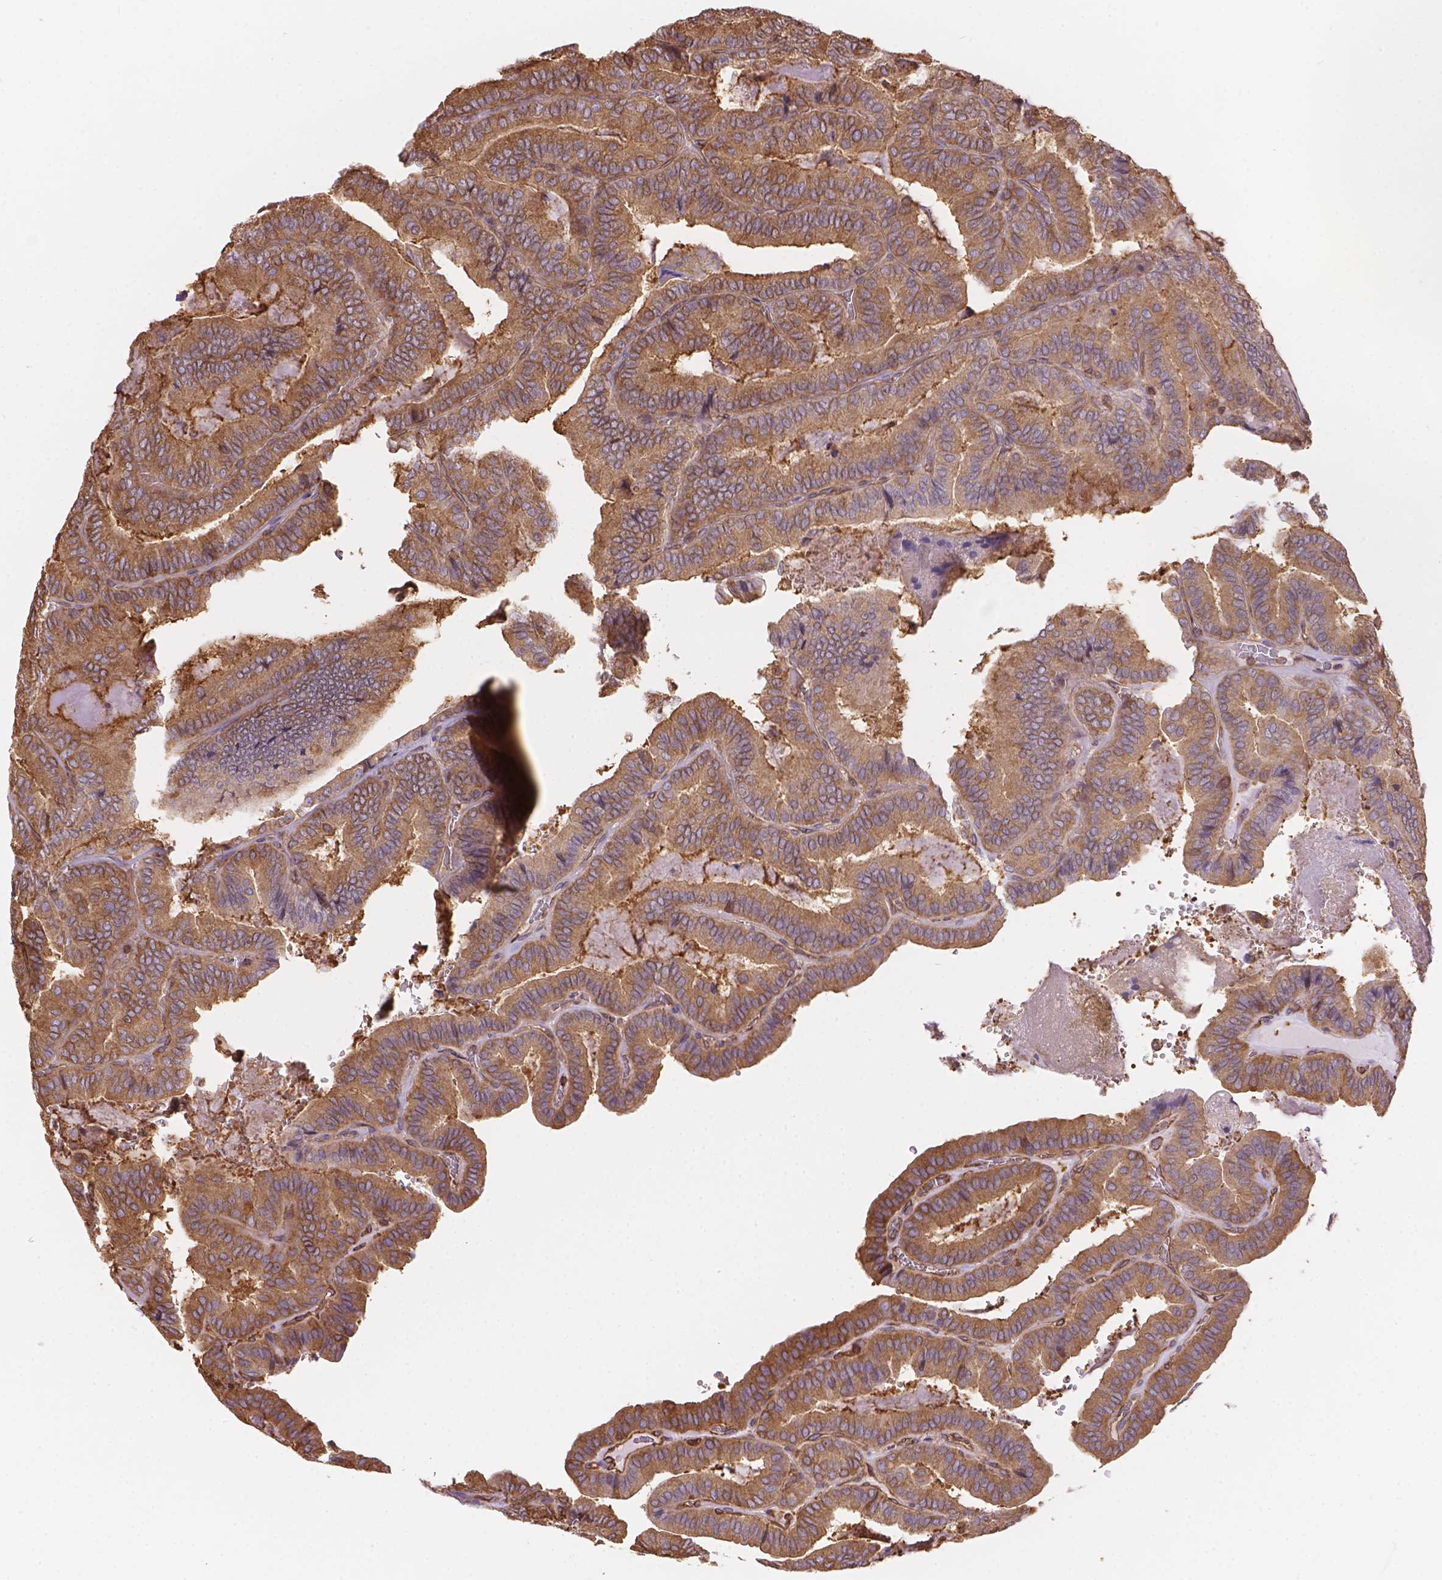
{"staining": {"intensity": "moderate", "quantity": ">75%", "location": "cytoplasmic/membranous"}, "tissue": "thyroid cancer", "cell_type": "Tumor cells", "image_type": "cancer", "snomed": [{"axis": "morphology", "description": "Papillary adenocarcinoma, NOS"}, {"axis": "topography", "description": "Thyroid gland"}], "caption": "A medium amount of moderate cytoplasmic/membranous staining is identified in approximately >75% of tumor cells in papillary adenocarcinoma (thyroid) tissue. The staining was performed using DAB, with brown indicating positive protein expression. Nuclei are stained blue with hematoxylin.", "gene": "DMWD", "patient": {"sex": "female", "age": 75}}